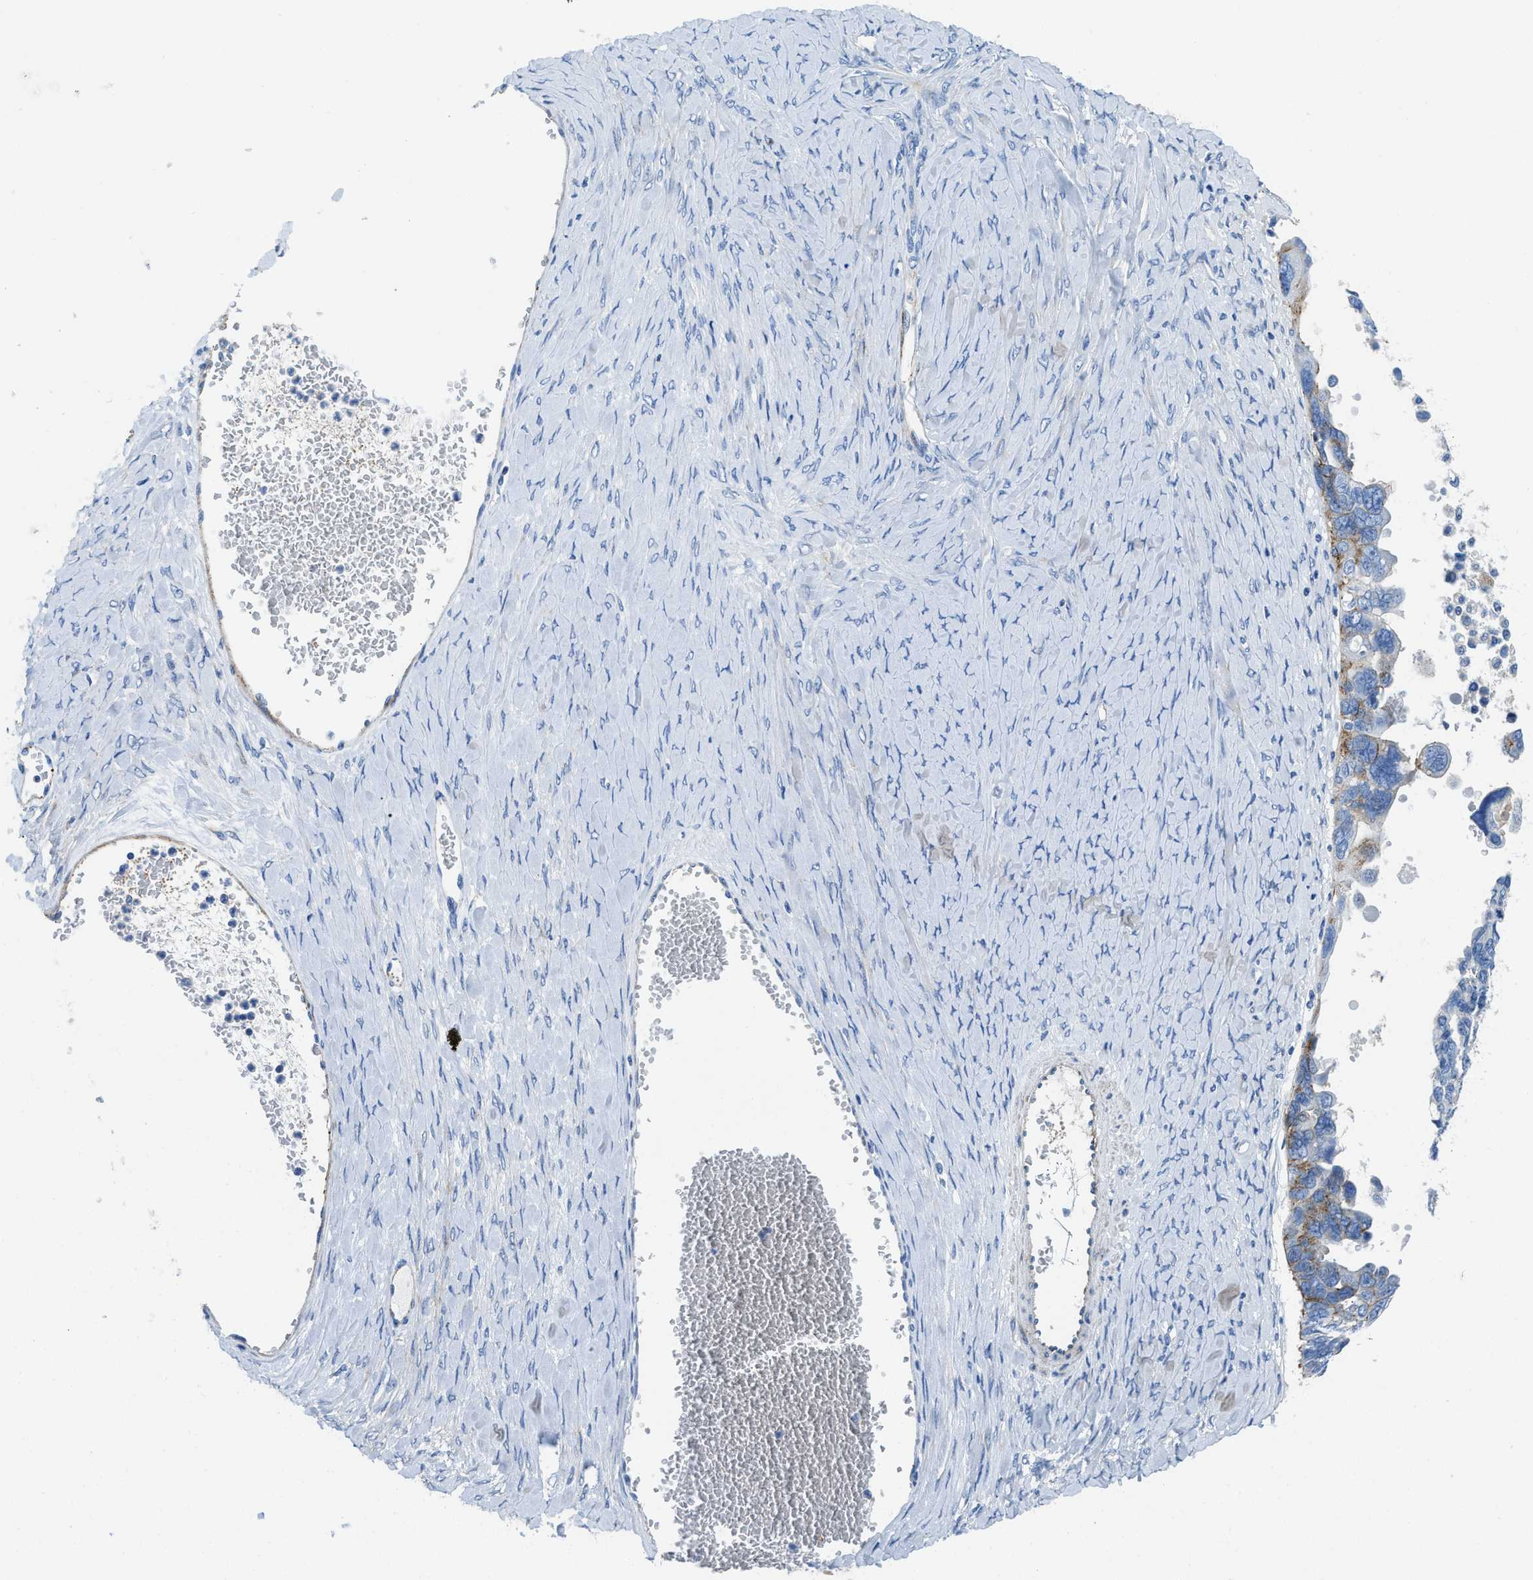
{"staining": {"intensity": "negative", "quantity": "none", "location": "none"}, "tissue": "ovarian cancer", "cell_type": "Tumor cells", "image_type": "cancer", "snomed": [{"axis": "morphology", "description": "Cystadenocarcinoma, serous, NOS"}, {"axis": "topography", "description": "Ovary"}], "caption": "Immunohistochemical staining of human ovarian cancer (serous cystadenocarcinoma) displays no significant staining in tumor cells.", "gene": "CUTA", "patient": {"sex": "female", "age": 79}}